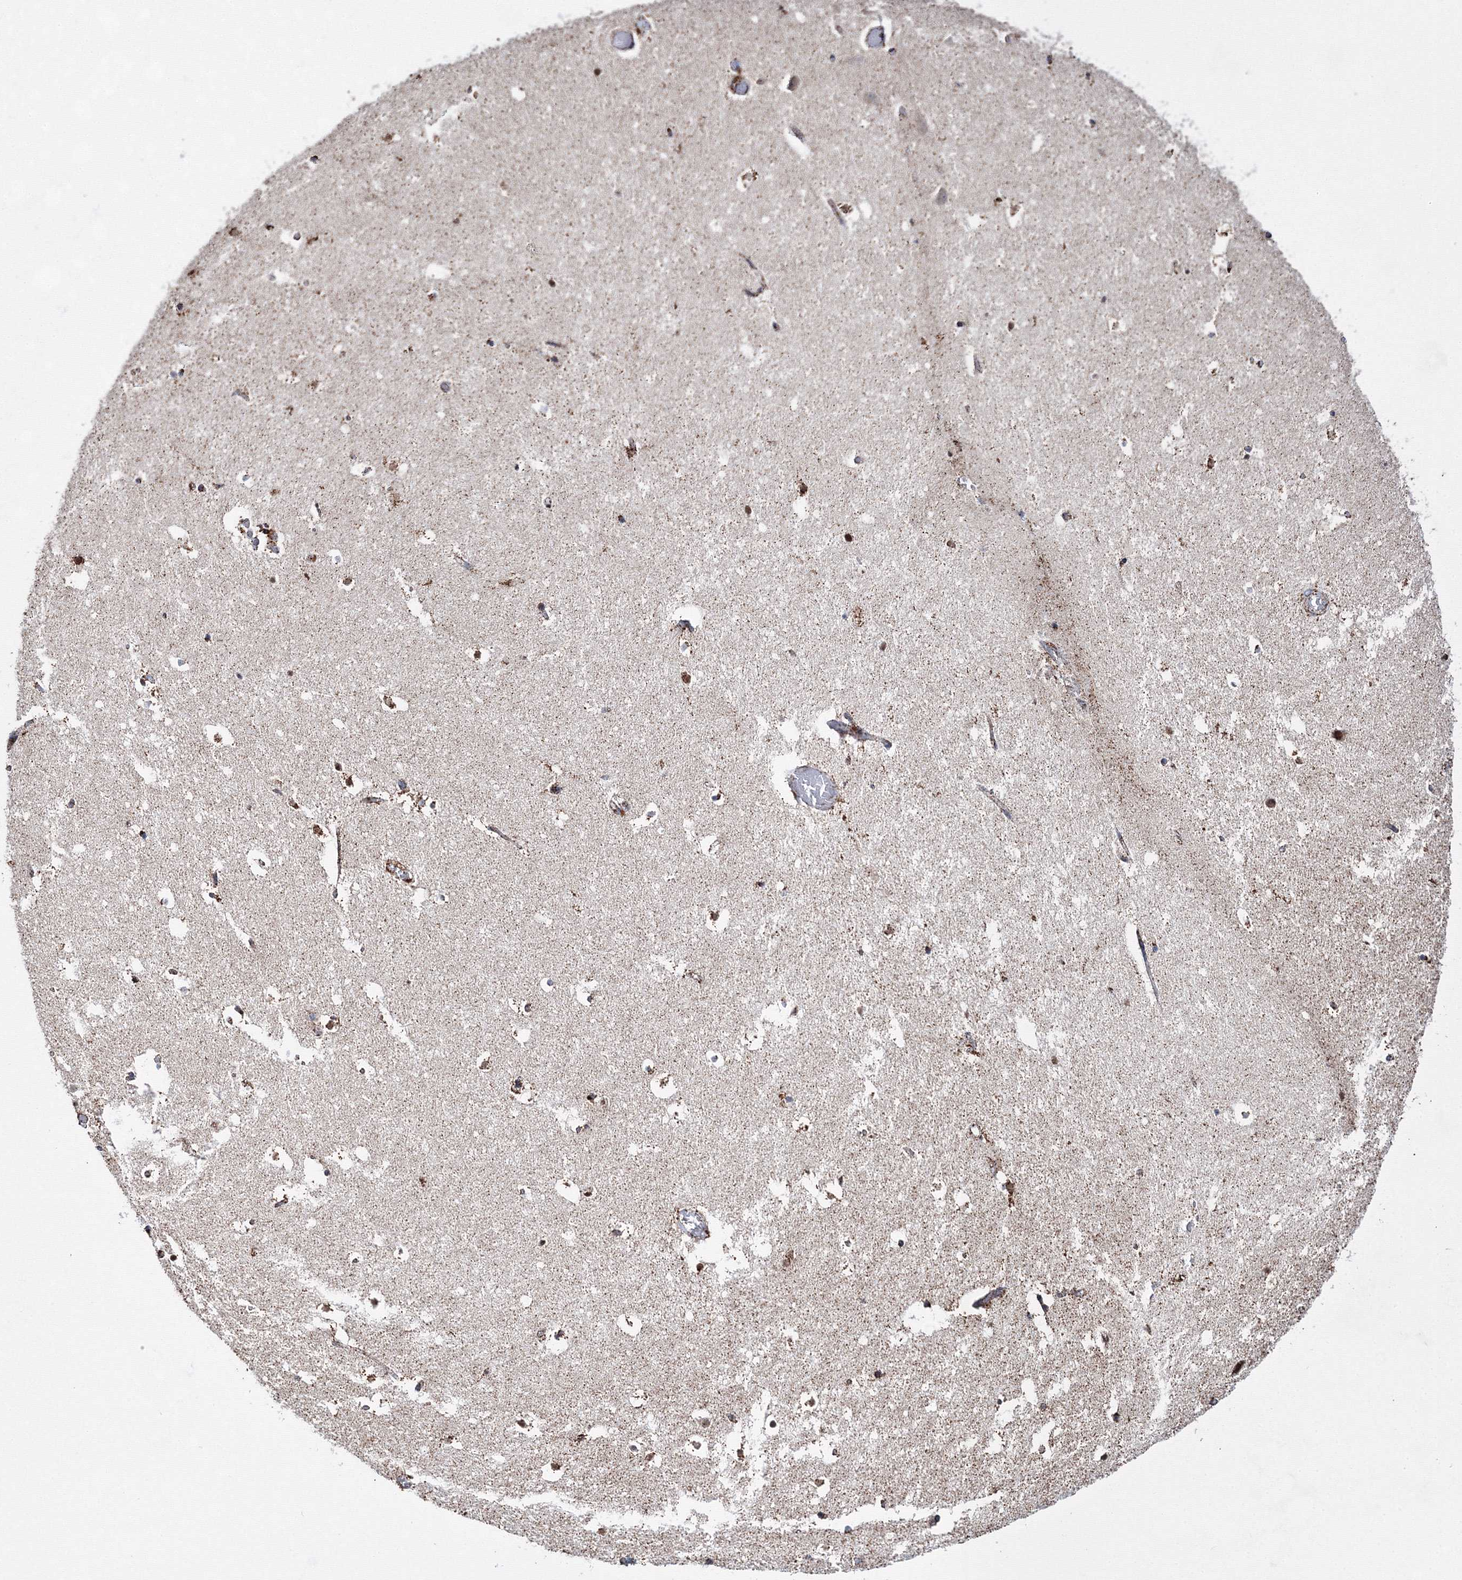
{"staining": {"intensity": "strong", "quantity": ">75%", "location": "cytoplasmic/membranous"}, "tissue": "hippocampus", "cell_type": "Glial cells", "image_type": "normal", "snomed": [{"axis": "morphology", "description": "Normal tissue, NOS"}, {"axis": "topography", "description": "Hippocampus"}], "caption": "Immunohistochemistry (IHC) micrograph of unremarkable human hippocampus stained for a protein (brown), which displays high levels of strong cytoplasmic/membranous staining in about >75% of glial cells.", "gene": "HADHB", "patient": {"sex": "female", "age": 52}}